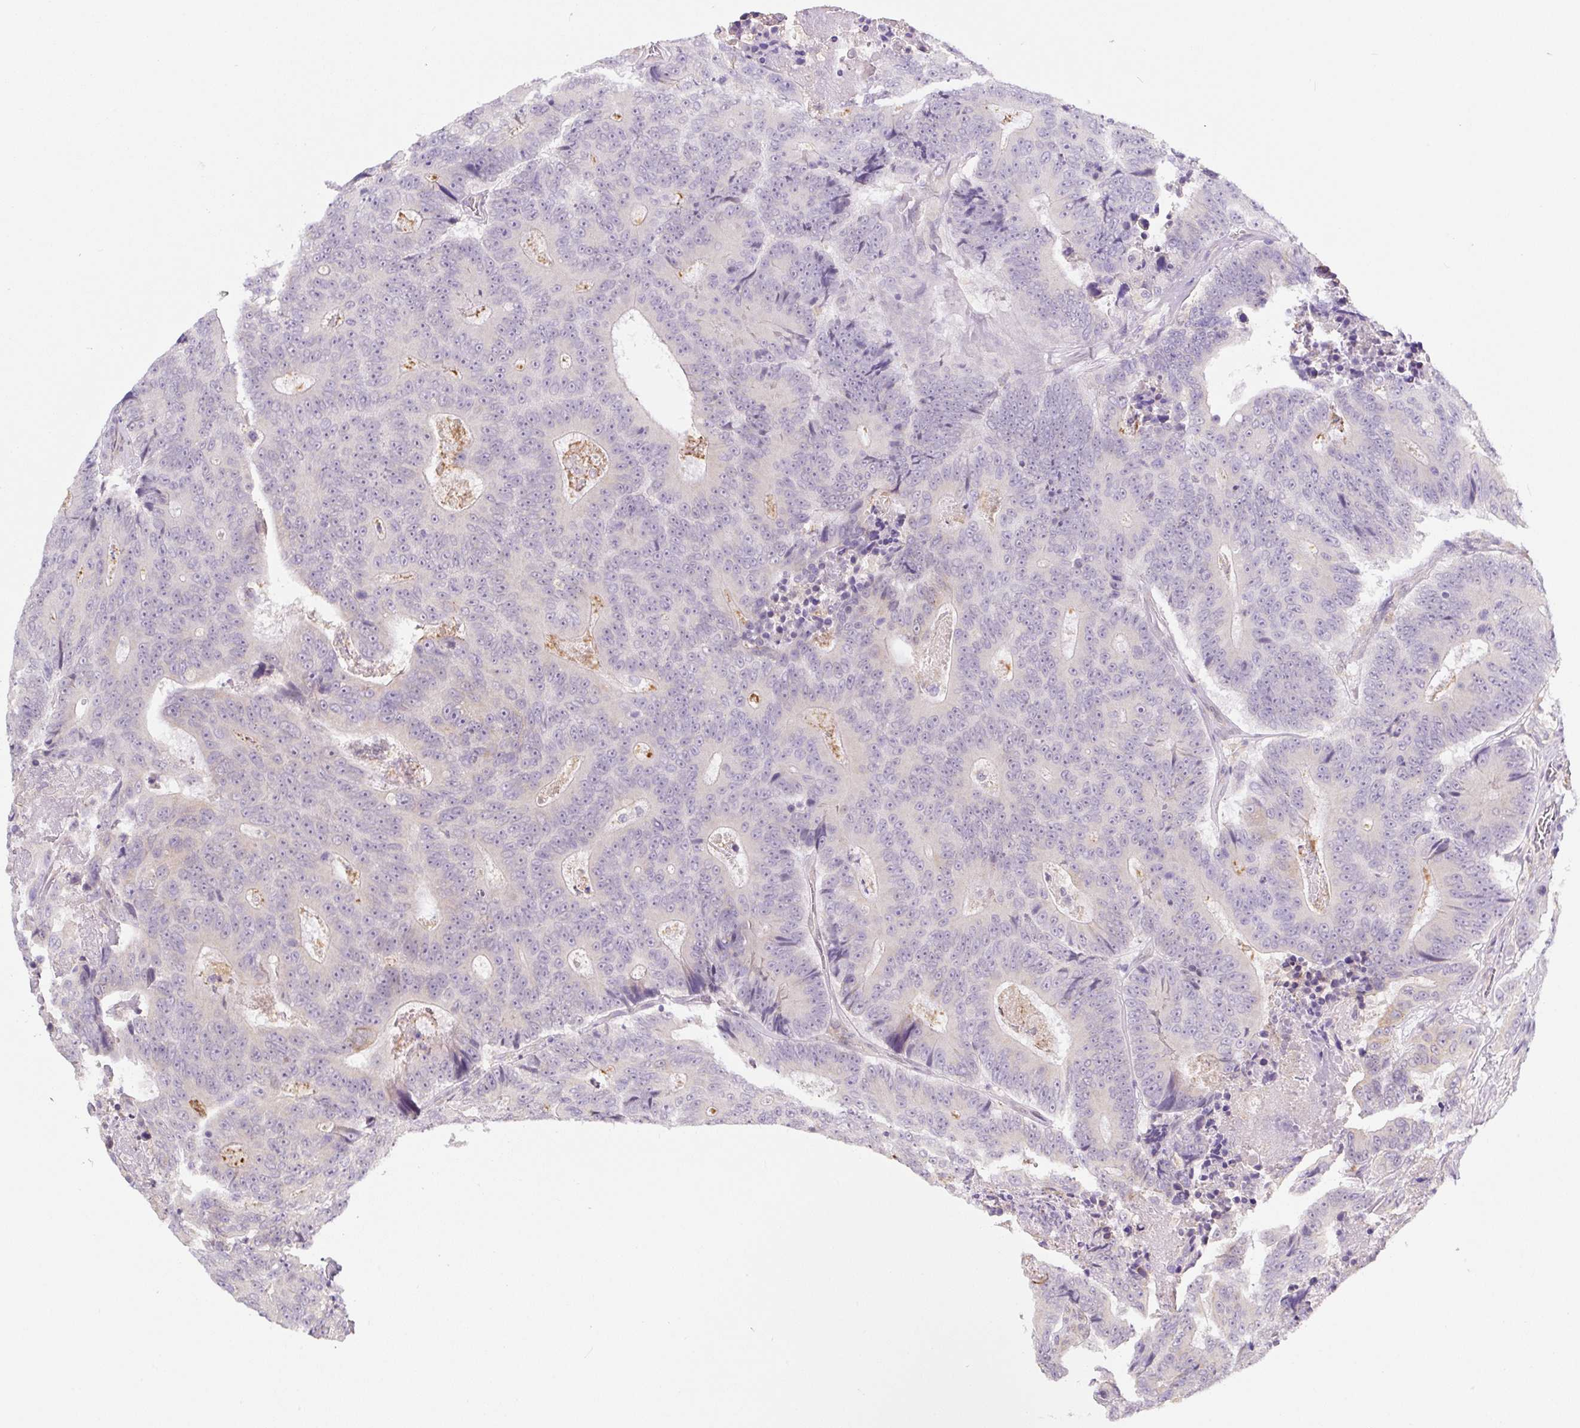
{"staining": {"intensity": "negative", "quantity": "none", "location": "none"}, "tissue": "colorectal cancer", "cell_type": "Tumor cells", "image_type": "cancer", "snomed": [{"axis": "morphology", "description": "Adenocarcinoma, NOS"}, {"axis": "topography", "description": "Colon"}], "caption": "The histopathology image shows no staining of tumor cells in colorectal cancer (adenocarcinoma).", "gene": "ASRGL1", "patient": {"sex": "male", "age": 83}}